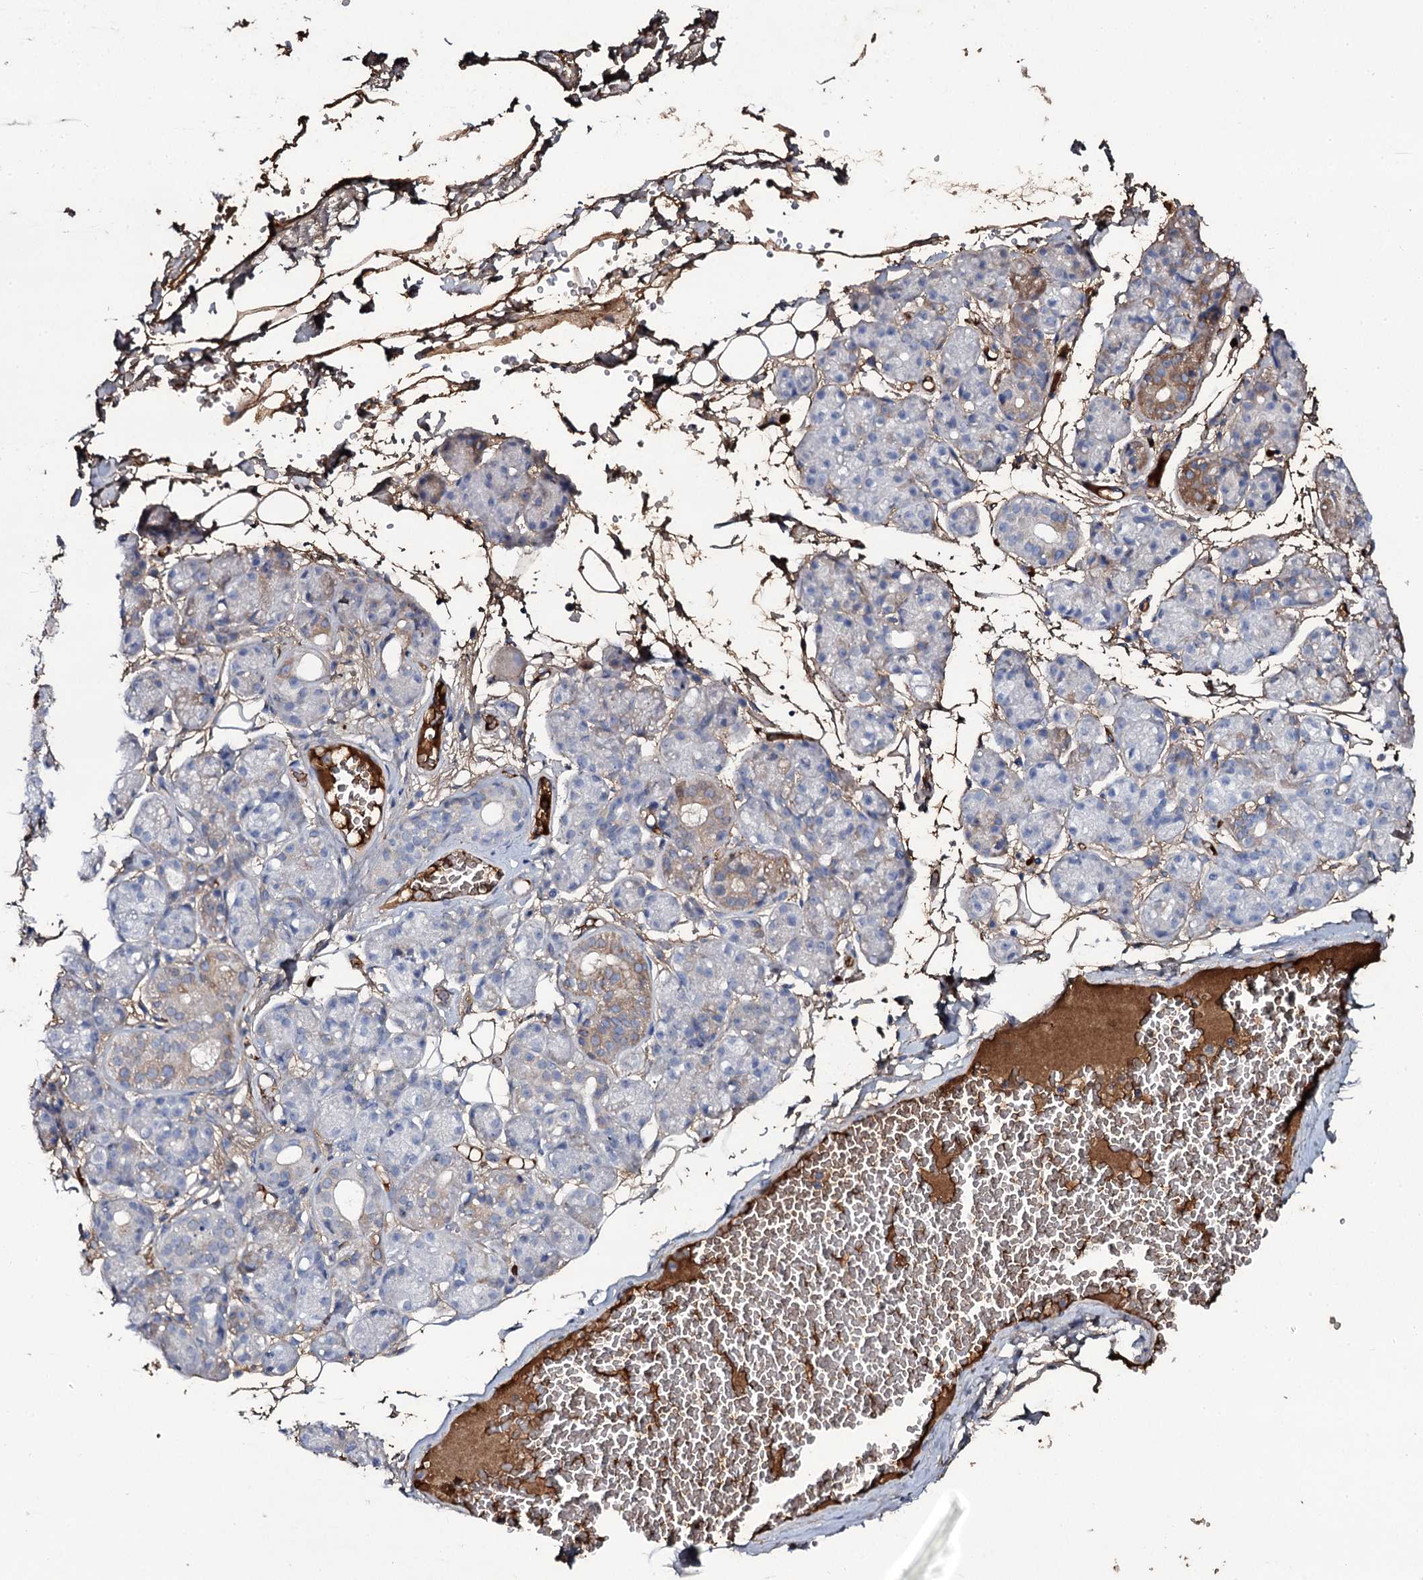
{"staining": {"intensity": "moderate", "quantity": "<25%", "location": "cytoplasmic/membranous"}, "tissue": "salivary gland", "cell_type": "Glandular cells", "image_type": "normal", "snomed": [{"axis": "morphology", "description": "Normal tissue, NOS"}, {"axis": "topography", "description": "Salivary gland"}], "caption": "Immunohistochemistry image of benign salivary gland: salivary gland stained using immunohistochemistry (IHC) exhibits low levels of moderate protein expression localized specifically in the cytoplasmic/membranous of glandular cells, appearing as a cytoplasmic/membranous brown color.", "gene": "EDN1", "patient": {"sex": "male", "age": 63}}